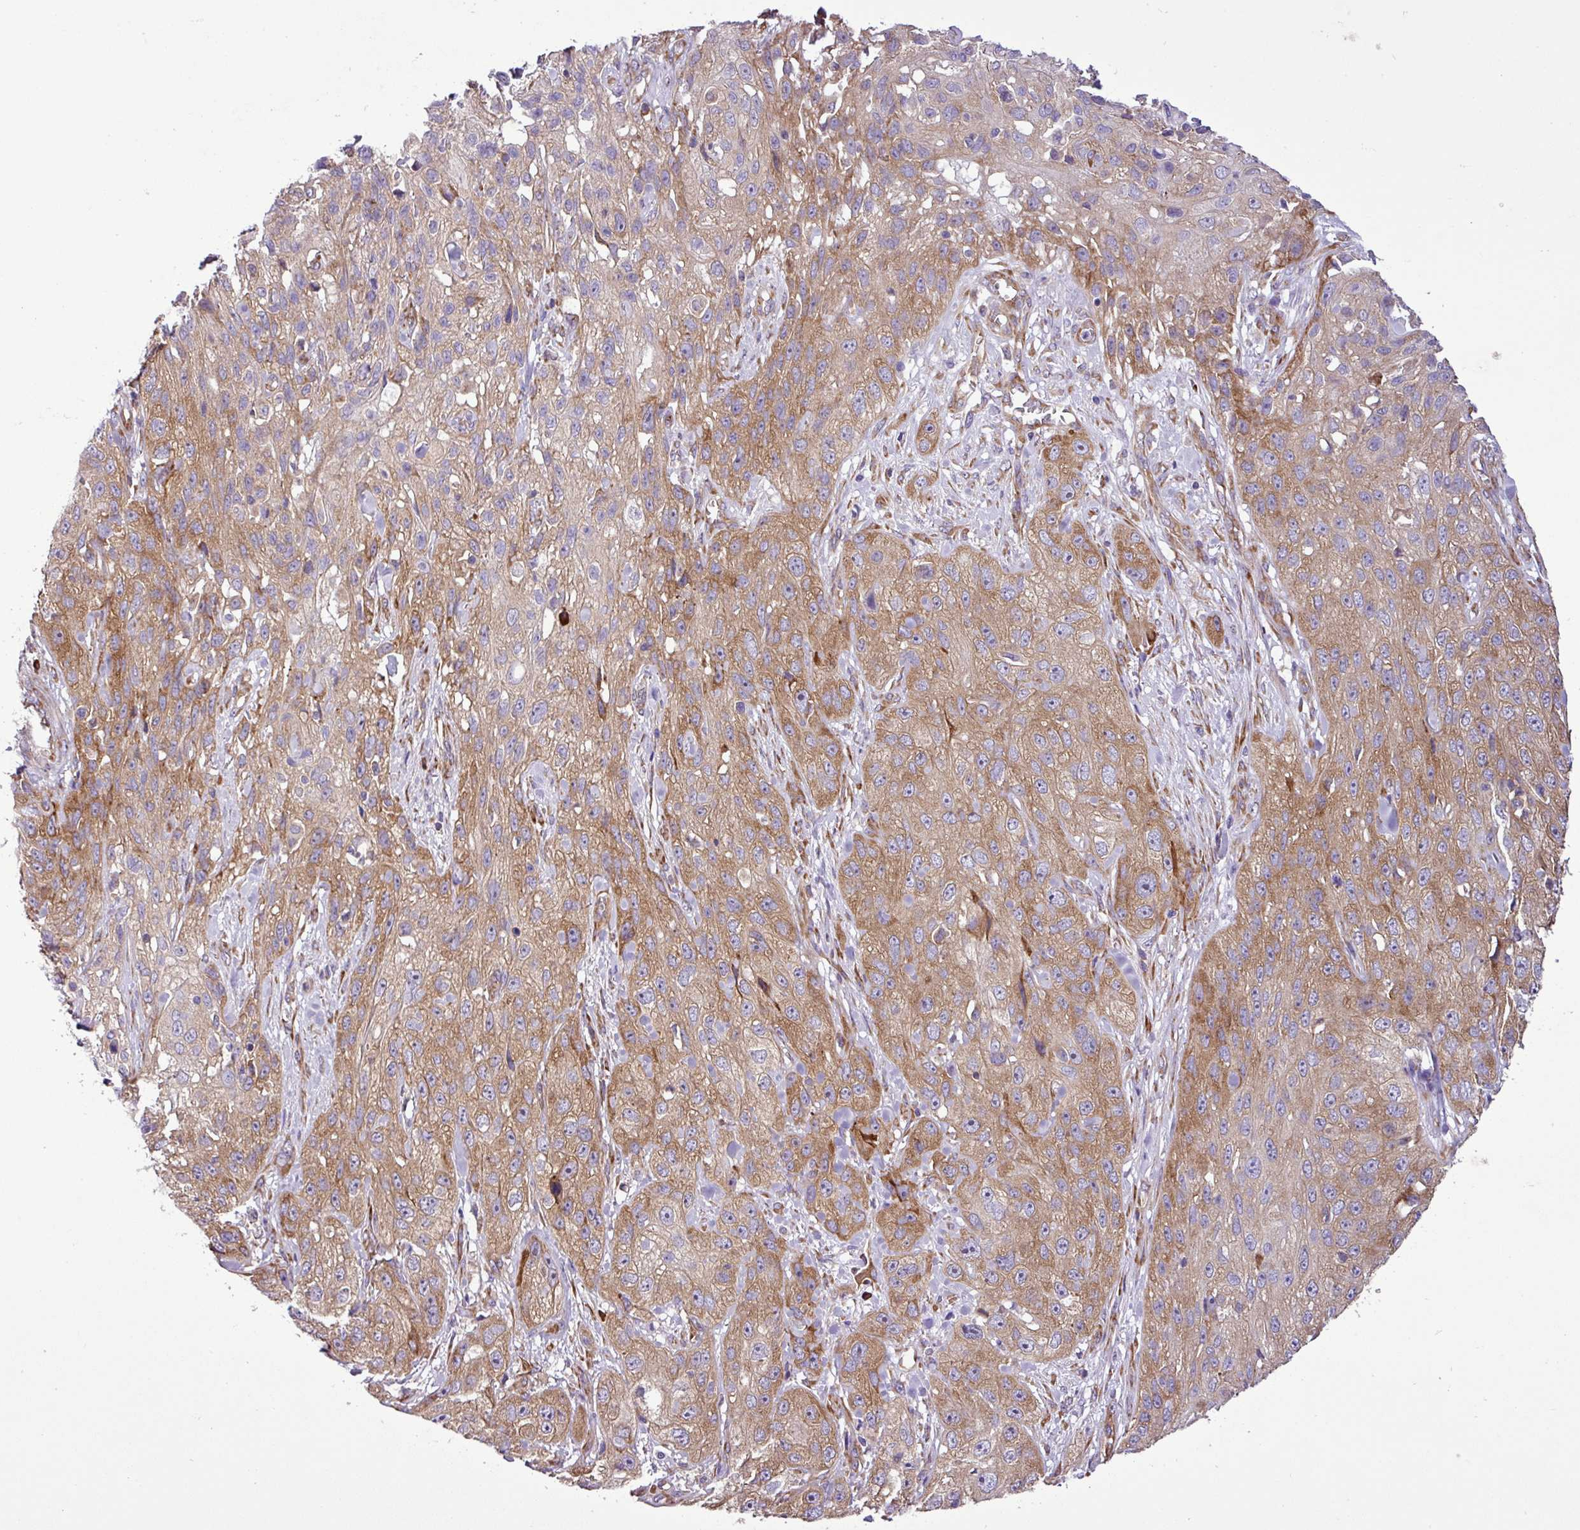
{"staining": {"intensity": "moderate", "quantity": "25%-75%", "location": "cytoplasmic/membranous"}, "tissue": "skin cancer", "cell_type": "Tumor cells", "image_type": "cancer", "snomed": [{"axis": "morphology", "description": "Squamous cell carcinoma, NOS"}, {"axis": "topography", "description": "Skin"}, {"axis": "topography", "description": "Vulva"}], "caption": "Immunohistochemical staining of skin cancer (squamous cell carcinoma) demonstrates medium levels of moderate cytoplasmic/membranous staining in approximately 25%-75% of tumor cells. (DAB IHC, brown staining for protein, blue staining for nuclei).", "gene": "RPL13", "patient": {"sex": "female", "age": 86}}